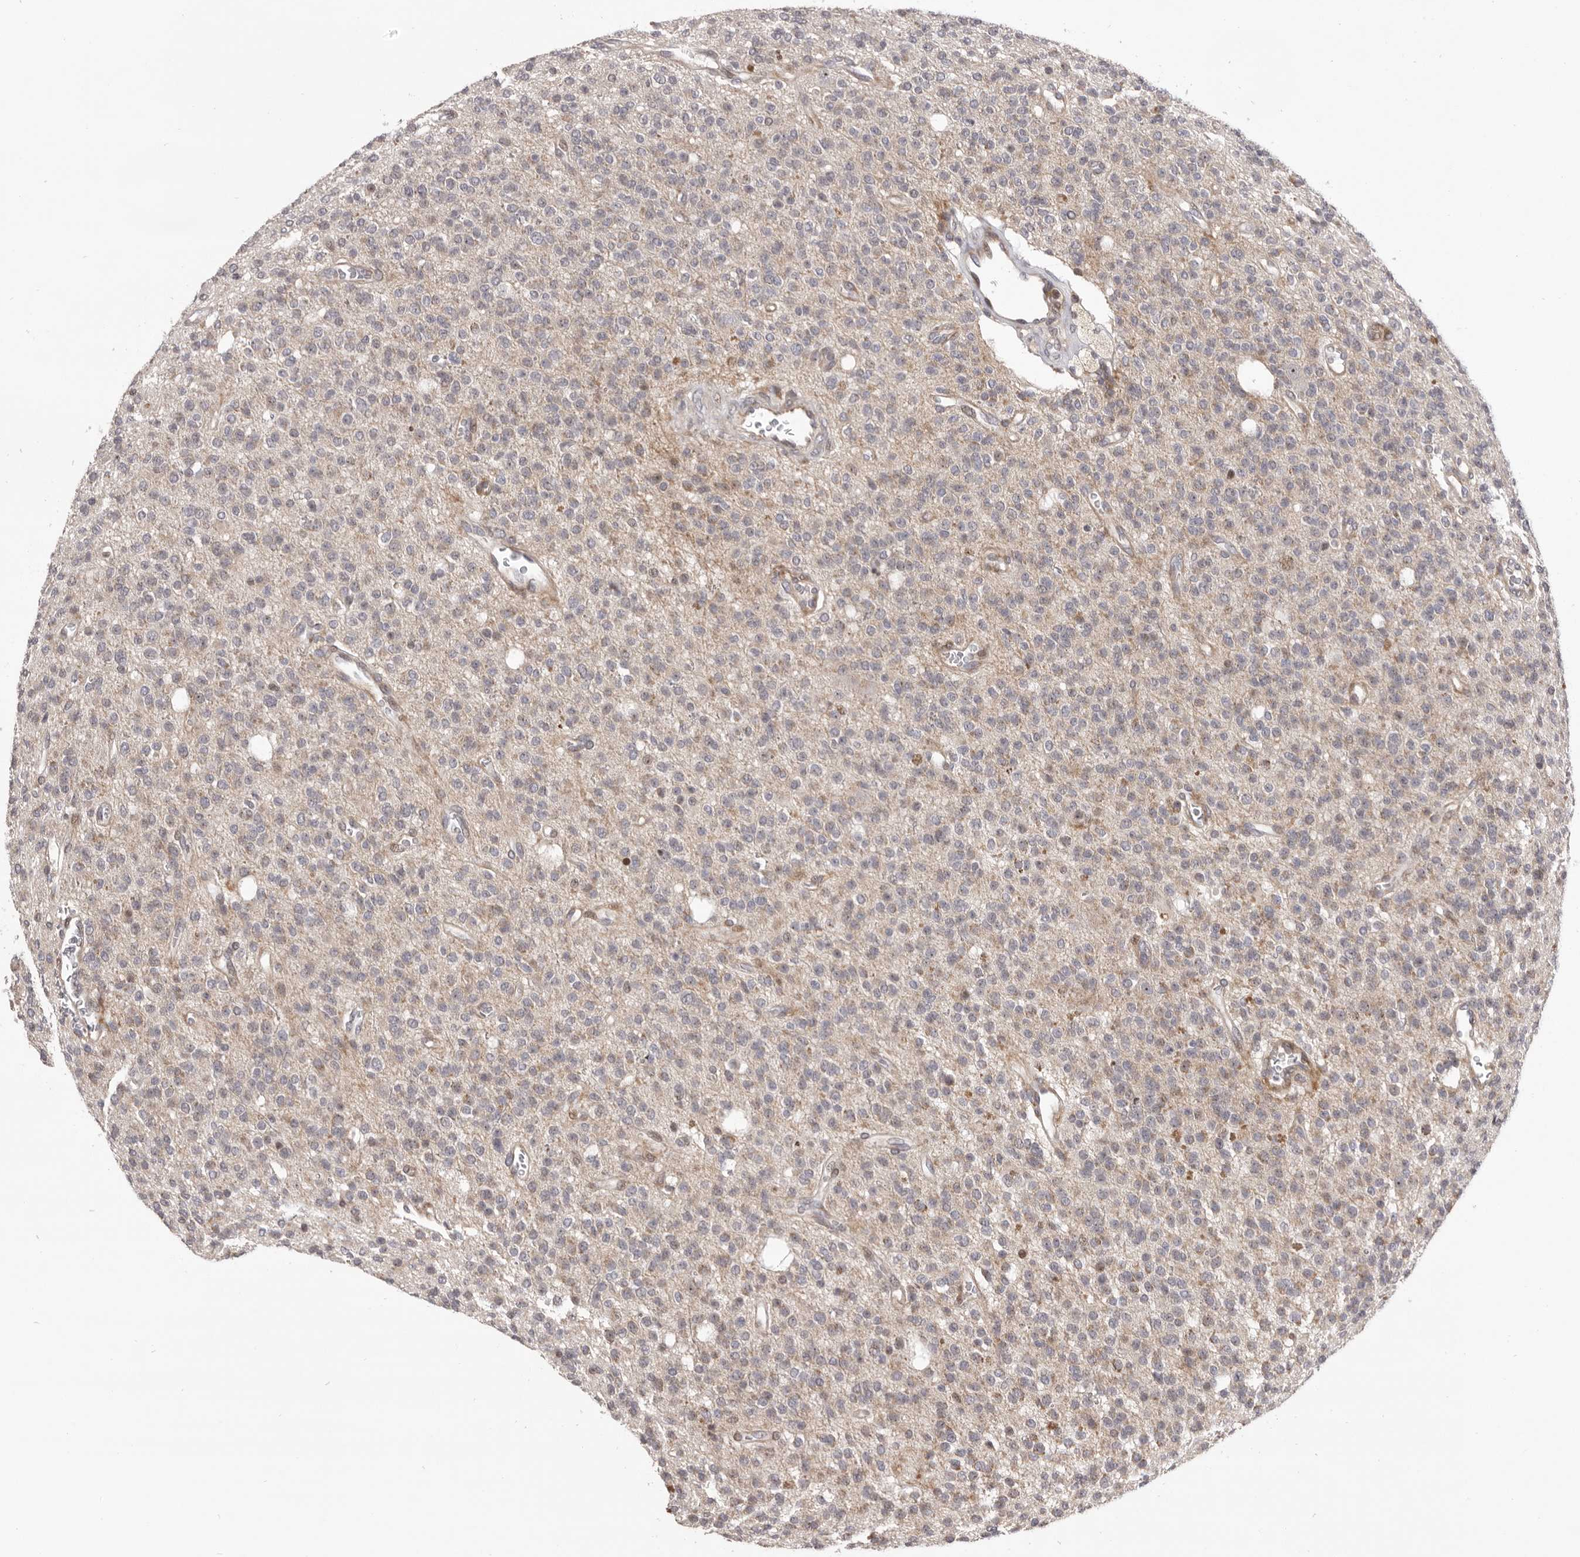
{"staining": {"intensity": "moderate", "quantity": "<25%", "location": "nuclear"}, "tissue": "glioma", "cell_type": "Tumor cells", "image_type": "cancer", "snomed": [{"axis": "morphology", "description": "Glioma, malignant, High grade"}, {"axis": "topography", "description": "Brain"}], "caption": "High-grade glioma (malignant) stained with a protein marker reveals moderate staining in tumor cells.", "gene": "AZIN1", "patient": {"sex": "male", "age": 34}}